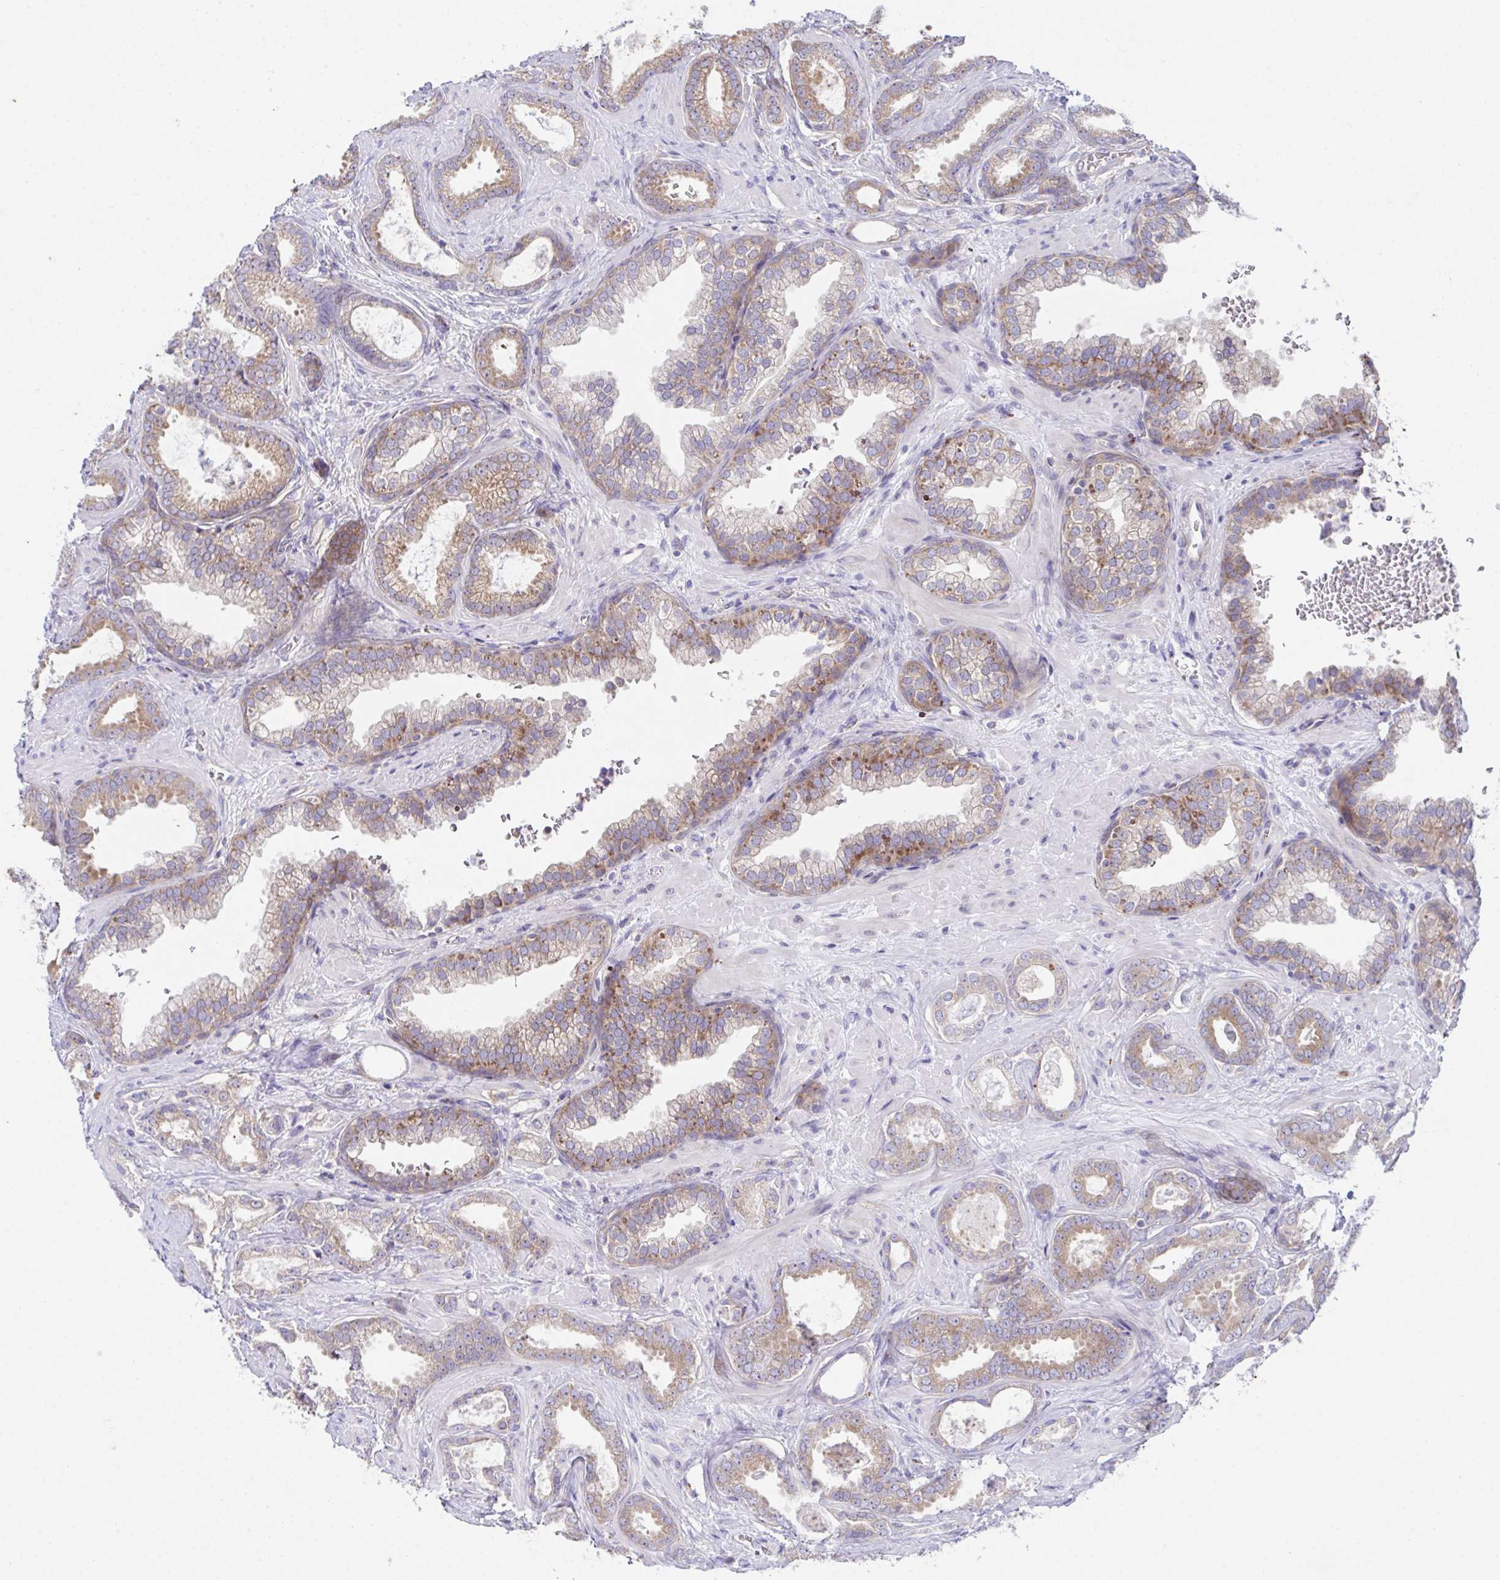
{"staining": {"intensity": "moderate", "quantity": ">75%", "location": "cytoplasmic/membranous"}, "tissue": "prostate cancer", "cell_type": "Tumor cells", "image_type": "cancer", "snomed": [{"axis": "morphology", "description": "Adenocarcinoma, High grade"}, {"axis": "topography", "description": "Prostate"}], "caption": "A brown stain highlights moderate cytoplasmic/membranous positivity of a protein in human prostate cancer (high-grade adenocarcinoma) tumor cells. (DAB IHC, brown staining for protein, blue staining for nuclei).", "gene": "FAU", "patient": {"sex": "male", "age": 58}}